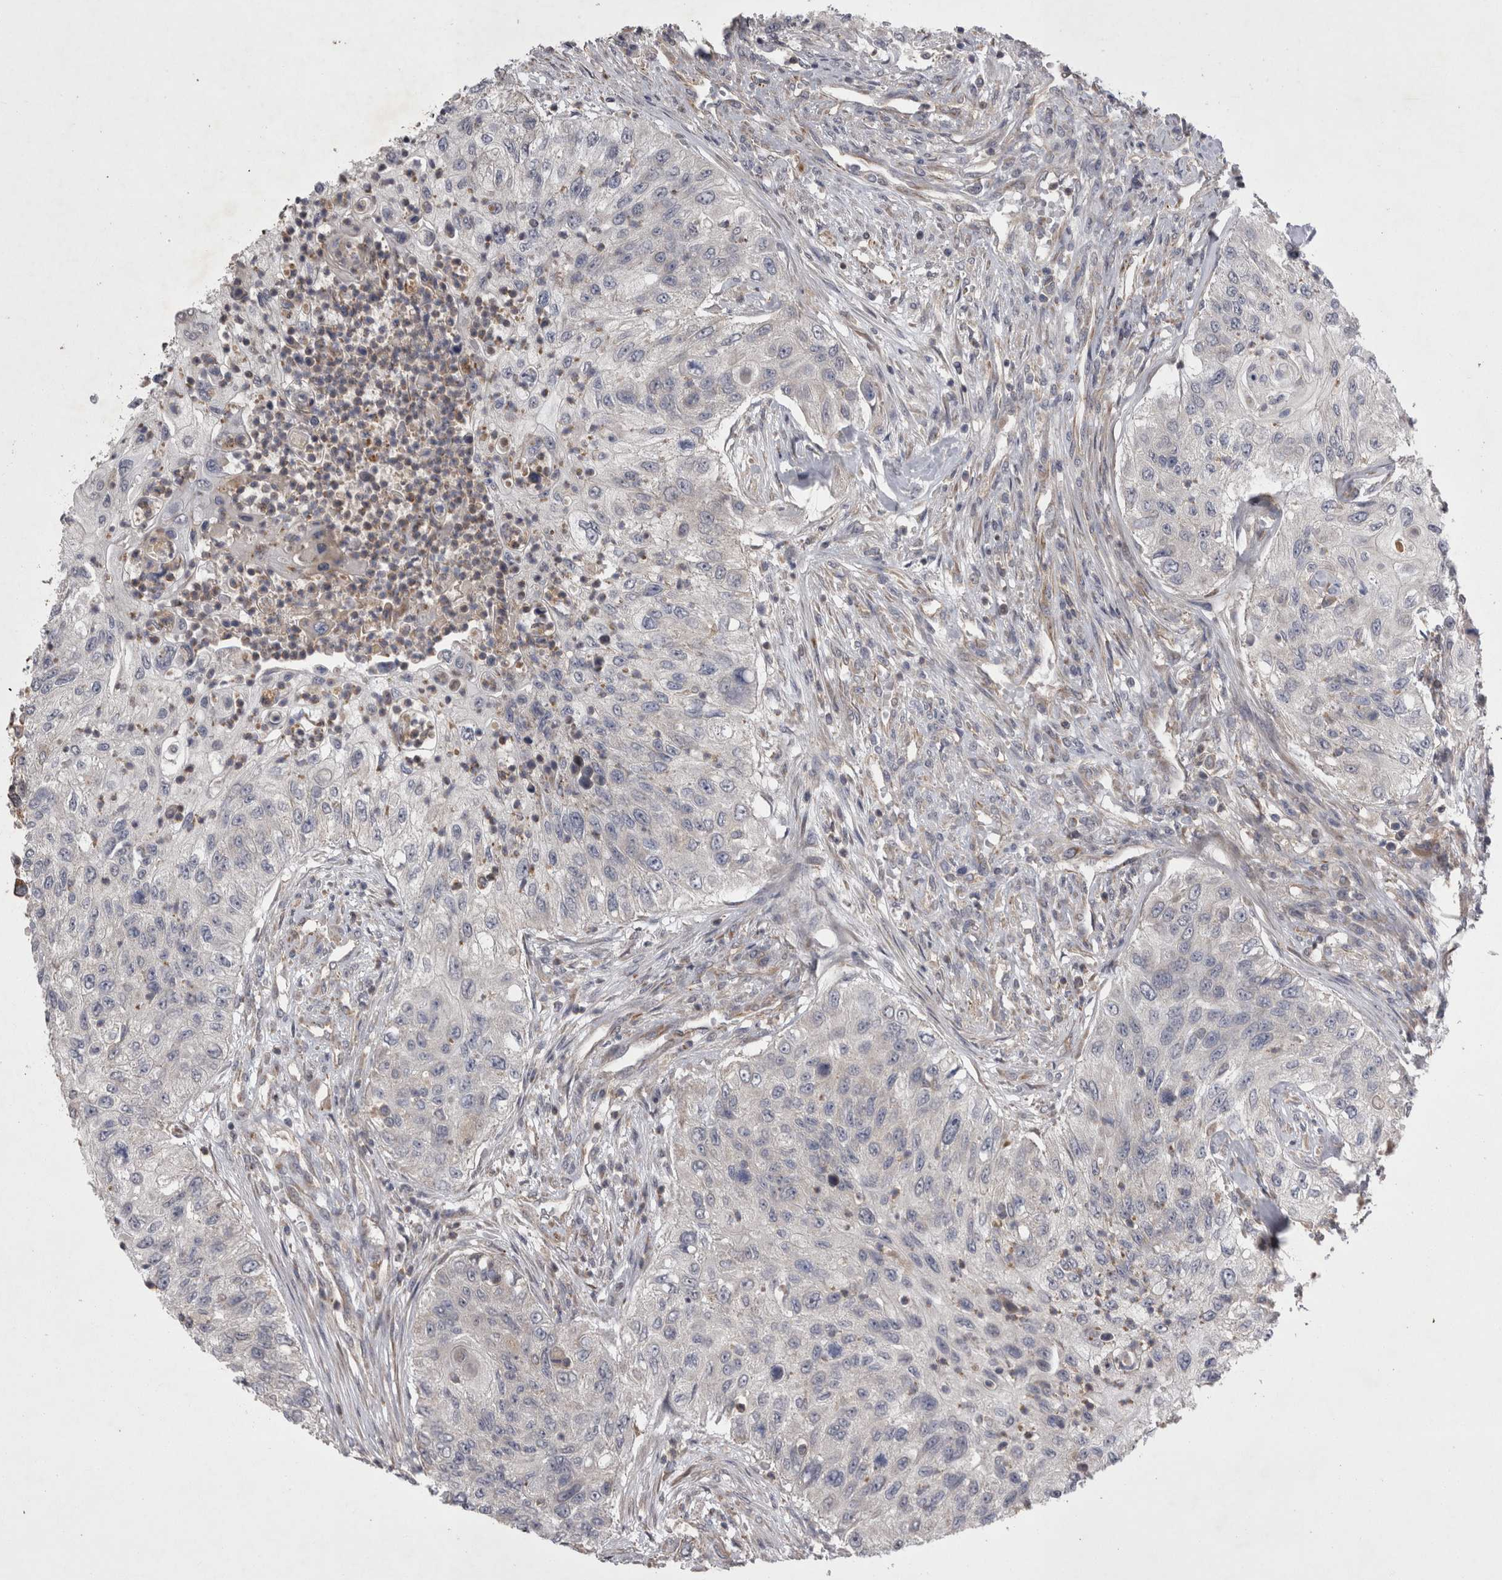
{"staining": {"intensity": "negative", "quantity": "none", "location": "none"}, "tissue": "urothelial cancer", "cell_type": "Tumor cells", "image_type": "cancer", "snomed": [{"axis": "morphology", "description": "Urothelial carcinoma, High grade"}, {"axis": "topography", "description": "Urinary bladder"}], "caption": "Urothelial carcinoma (high-grade) stained for a protein using immunohistochemistry (IHC) reveals no staining tumor cells.", "gene": "TSPOAP1", "patient": {"sex": "female", "age": 60}}